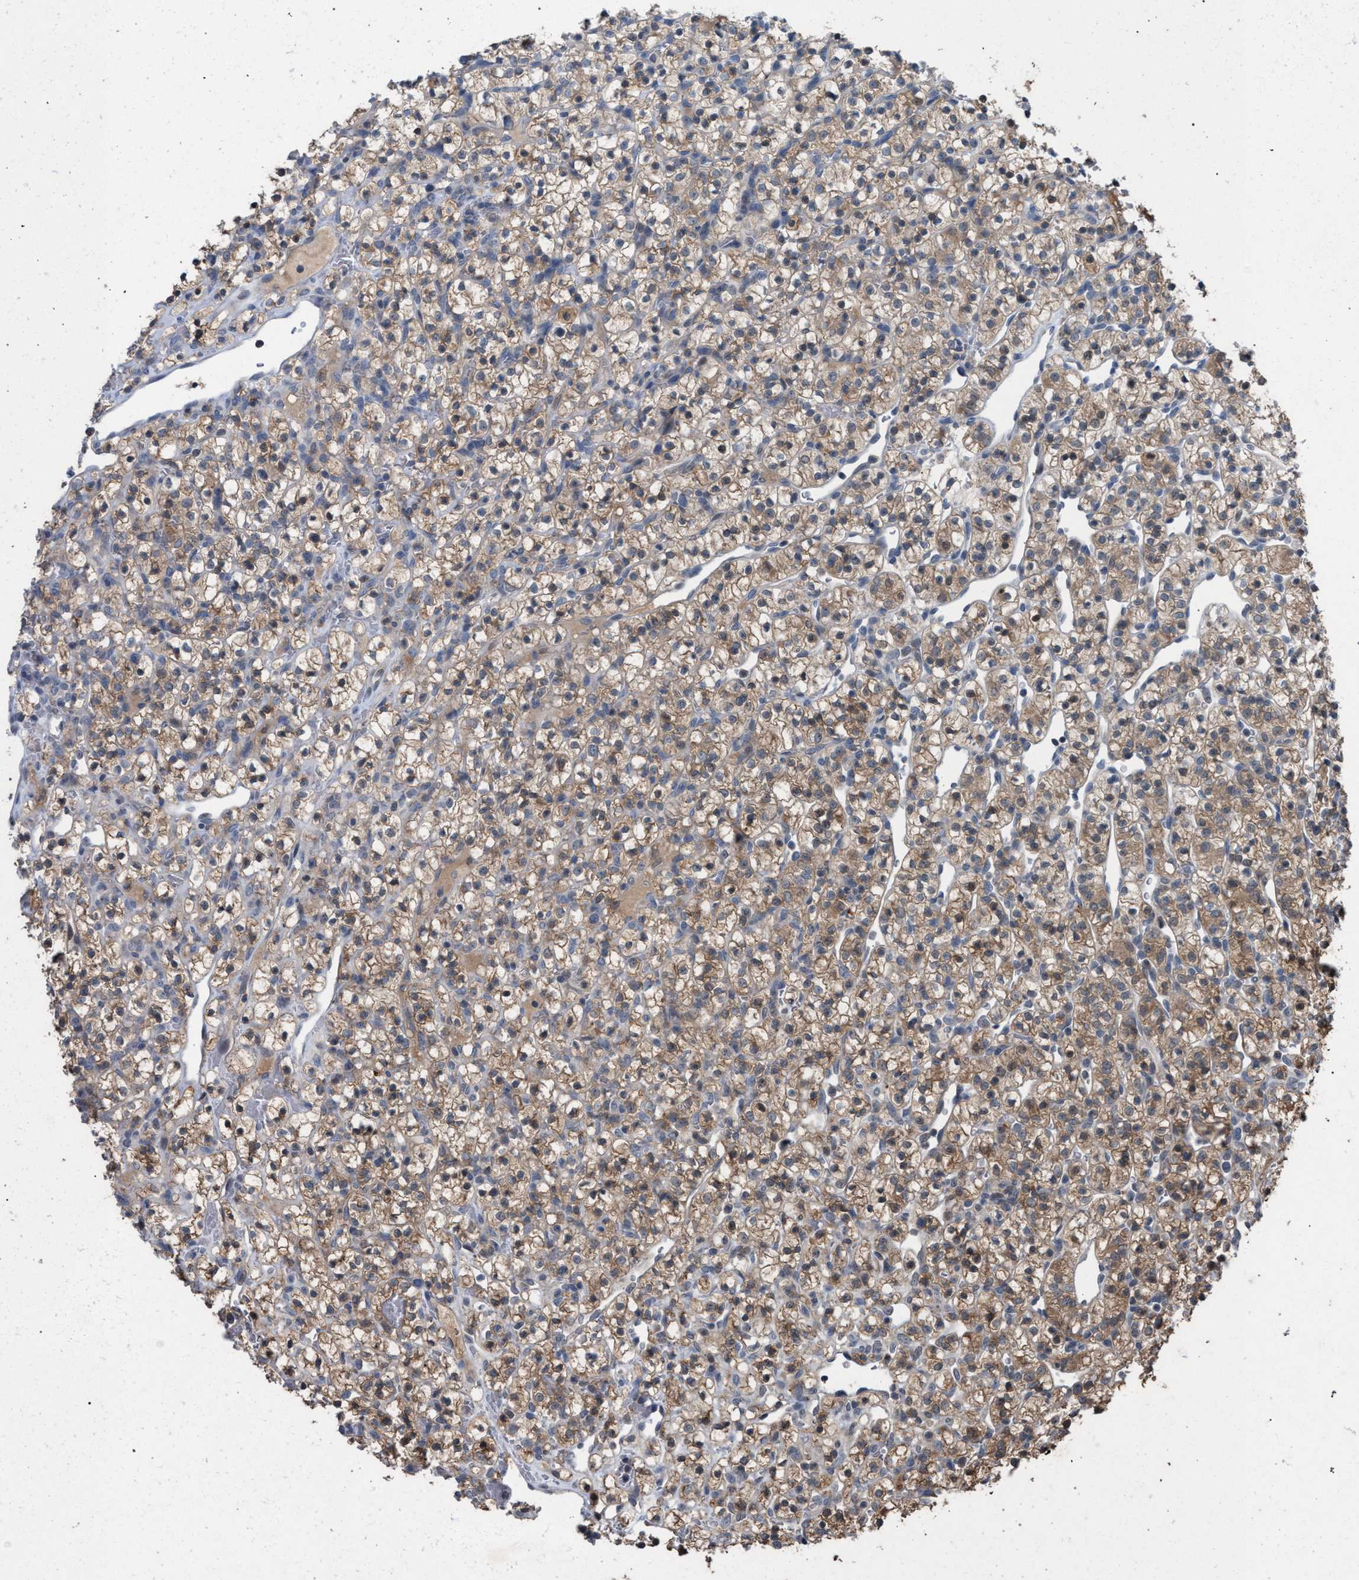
{"staining": {"intensity": "moderate", "quantity": ">75%", "location": "cytoplasmic/membranous"}, "tissue": "renal cancer", "cell_type": "Tumor cells", "image_type": "cancer", "snomed": [{"axis": "morphology", "description": "Adenocarcinoma, NOS"}, {"axis": "topography", "description": "Kidney"}], "caption": "IHC of renal cancer (adenocarcinoma) reveals medium levels of moderate cytoplasmic/membranous expression in approximately >75% of tumor cells.", "gene": "TECPR1", "patient": {"sex": "female", "age": 57}}